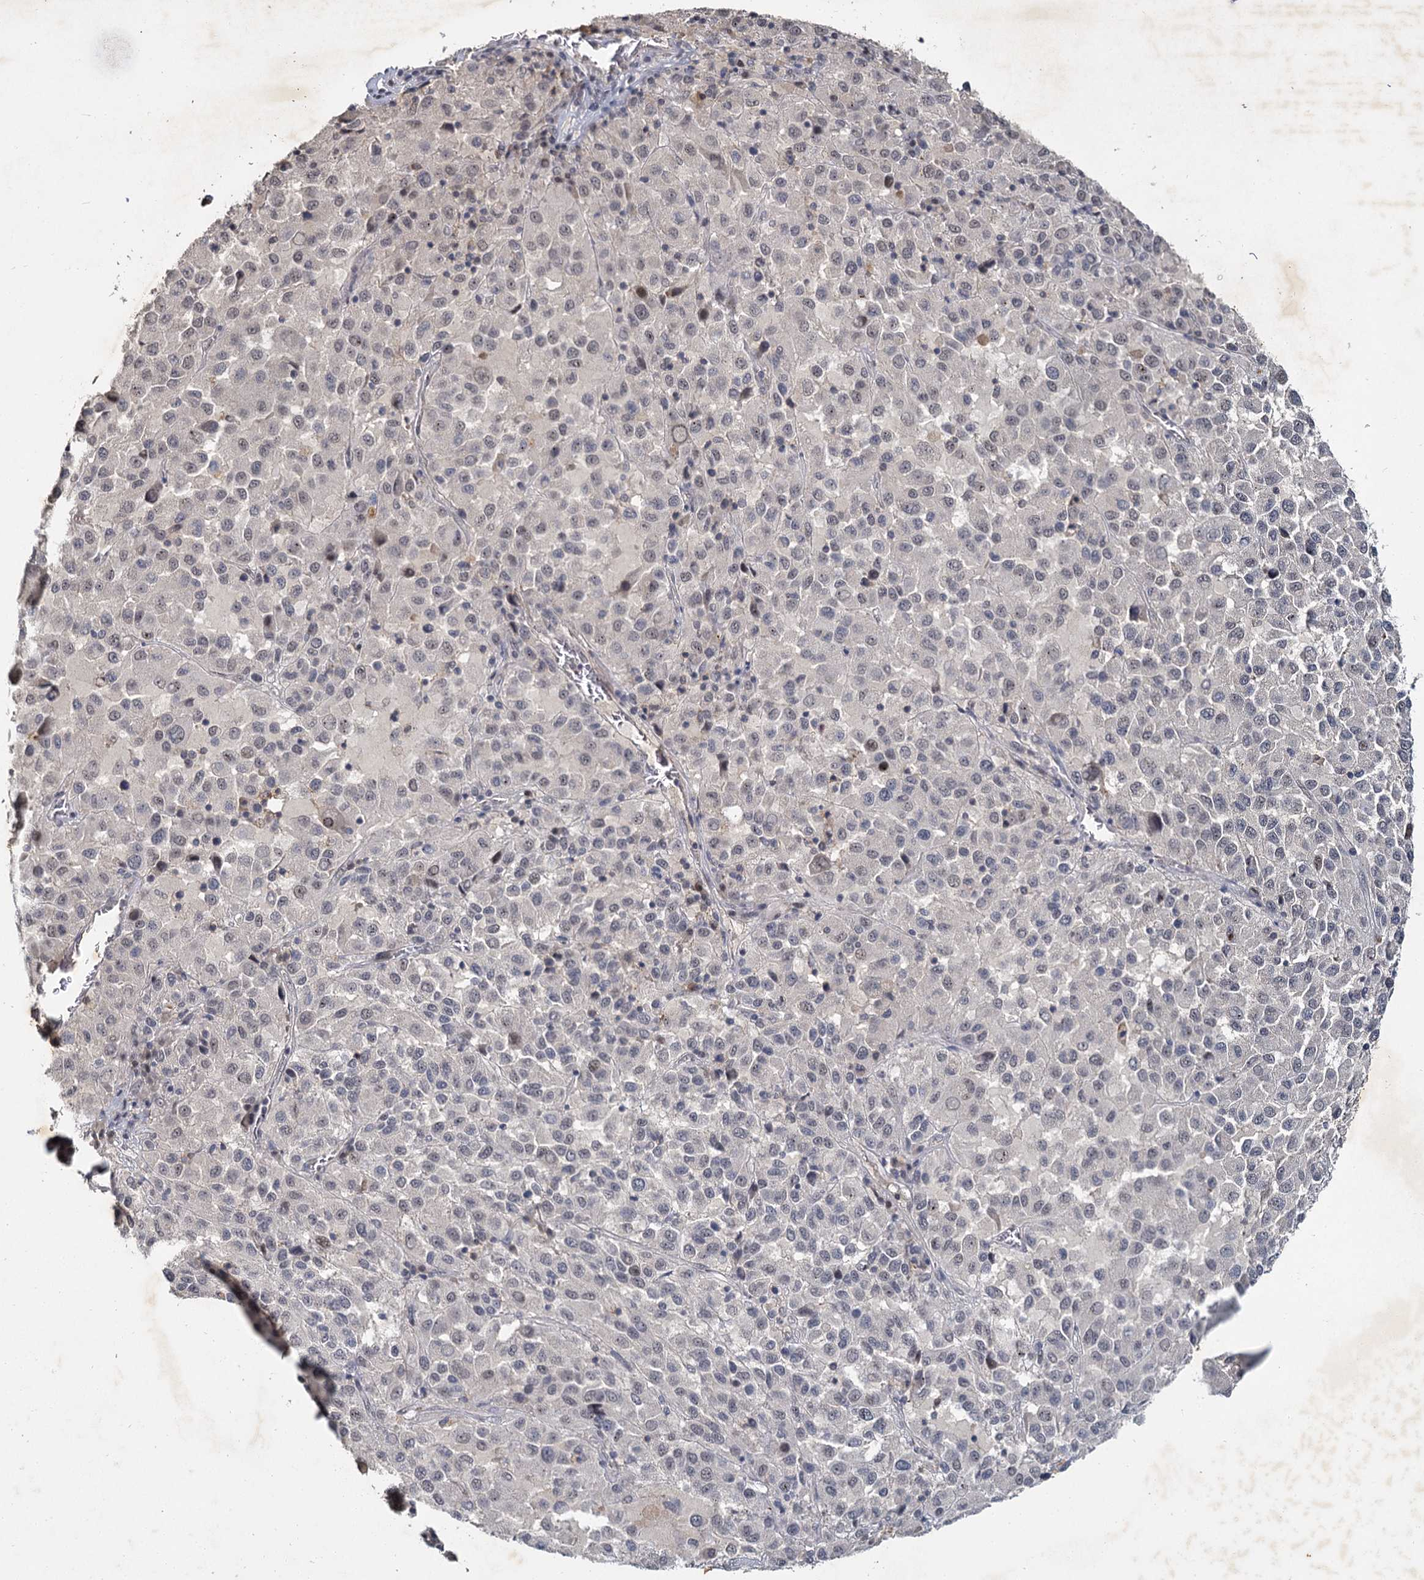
{"staining": {"intensity": "weak", "quantity": "<25%", "location": "nuclear"}, "tissue": "melanoma", "cell_type": "Tumor cells", "image_type": "cancer", "snomed": [{"axis": "morphology", "description": "Malignant melanoma, Metastatic site"}, {"axis": "topography", "description": "Lung"}], "caption": "Tumor cells show no significant expression in malignant melanoma (metastatic site). (DAB immunohistochemistry with hematoxylin counter stain).", "gene": "MUCL1", "patient": {"sex": "male", "age": 64}}